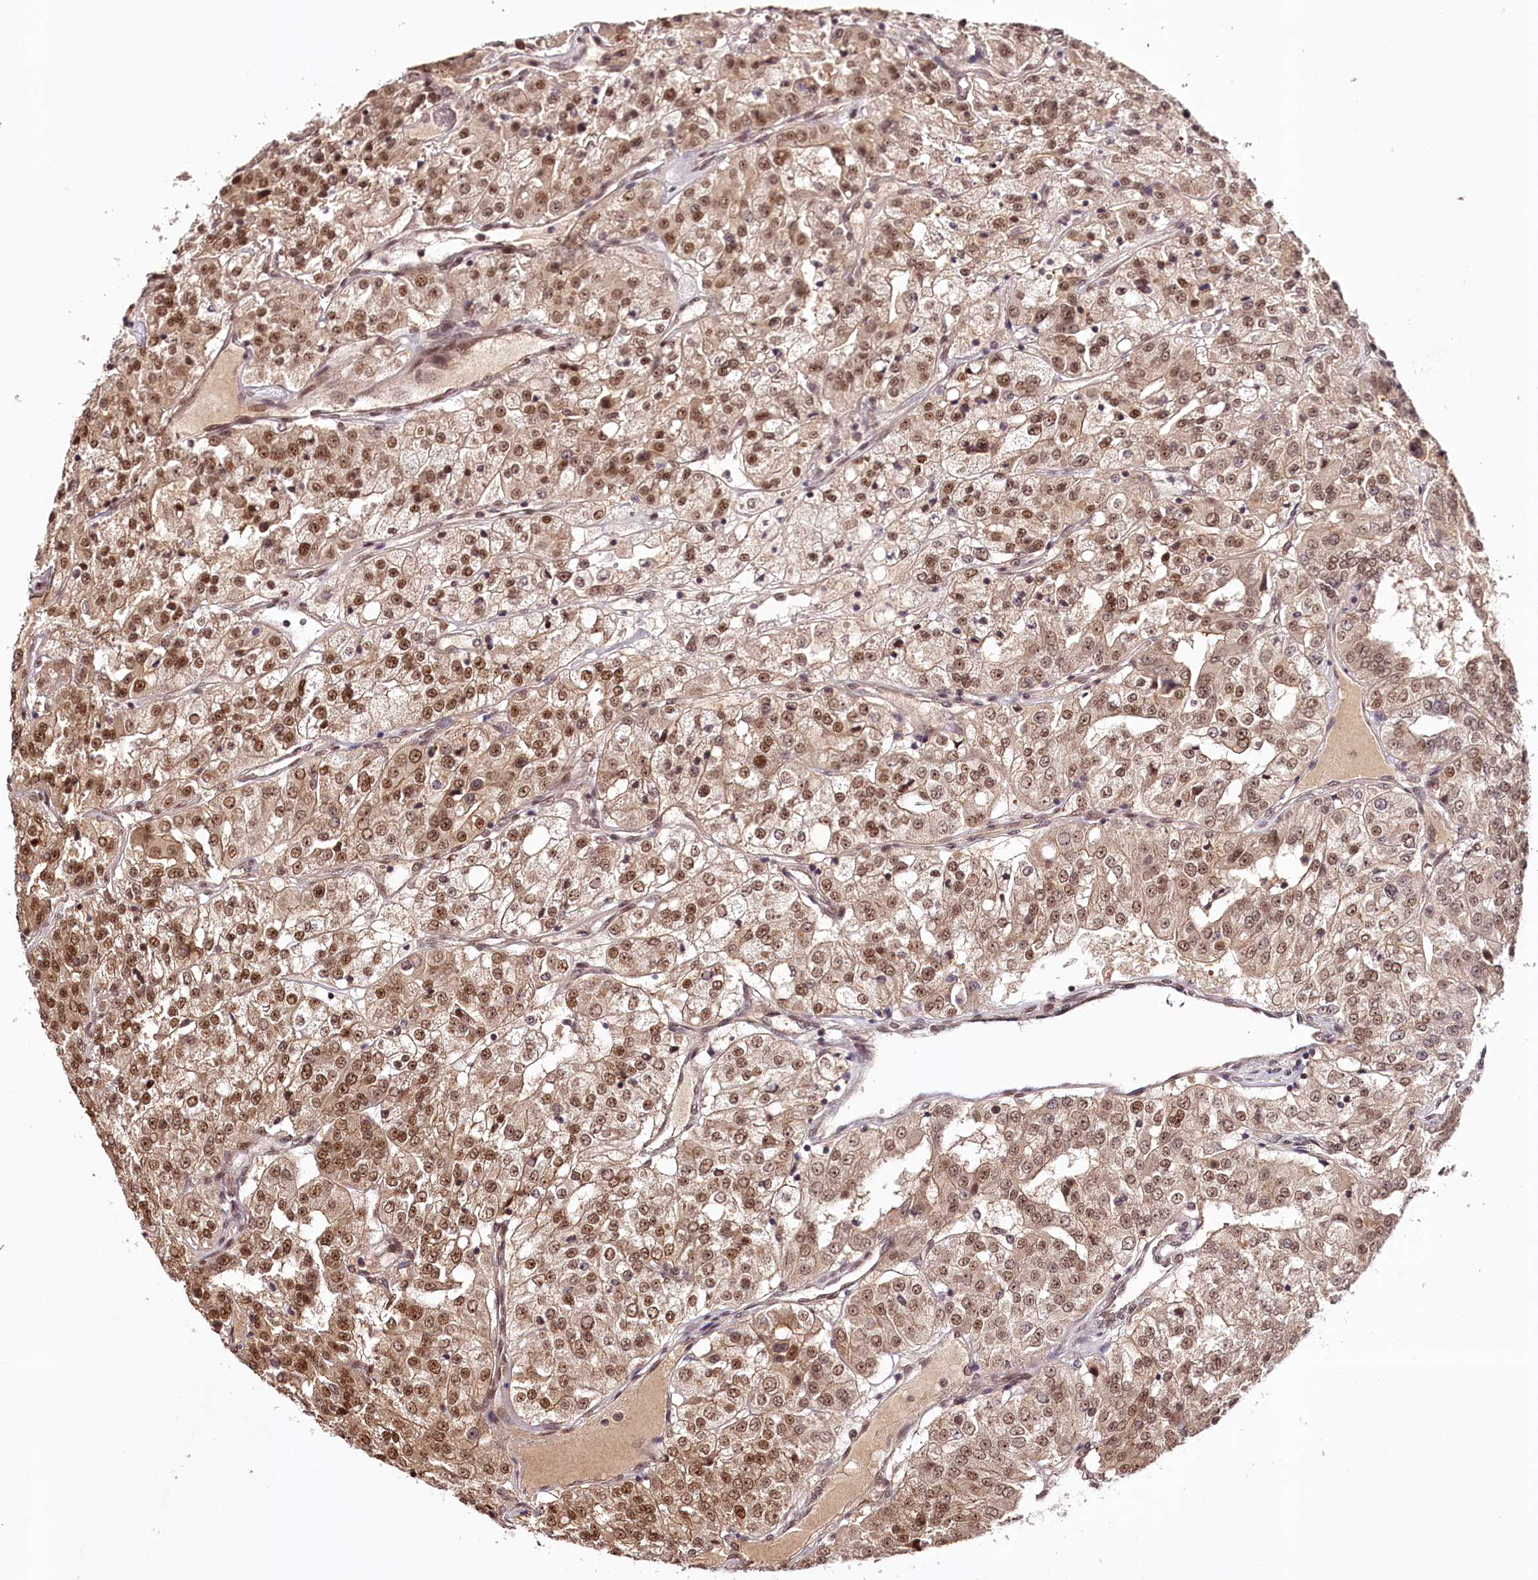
{"staining": {"intensity": "moderate", "quantity": ">75%", "location": "cytoplasmic/membranous,nuclear"}, "tissue": "renal cancer", "cell_type": "Tumor cells", "image_type": "cancer", "snomed": [{"axis": "morphology", "description": "Adenocarcinoma, NOS"}, {"axis": "topography", "description": "Kidney"}], "caption": "Immunohistochemistry (IHC) photomicrograph of human renal cancer stained for a protein (brown), which reveals medium levels of moderate cytoplasmic/membranous and nuclear staining in about >75% of tumor cells.", "gene": "TTC33", "patient": {"sex": "female", "age": 63}}